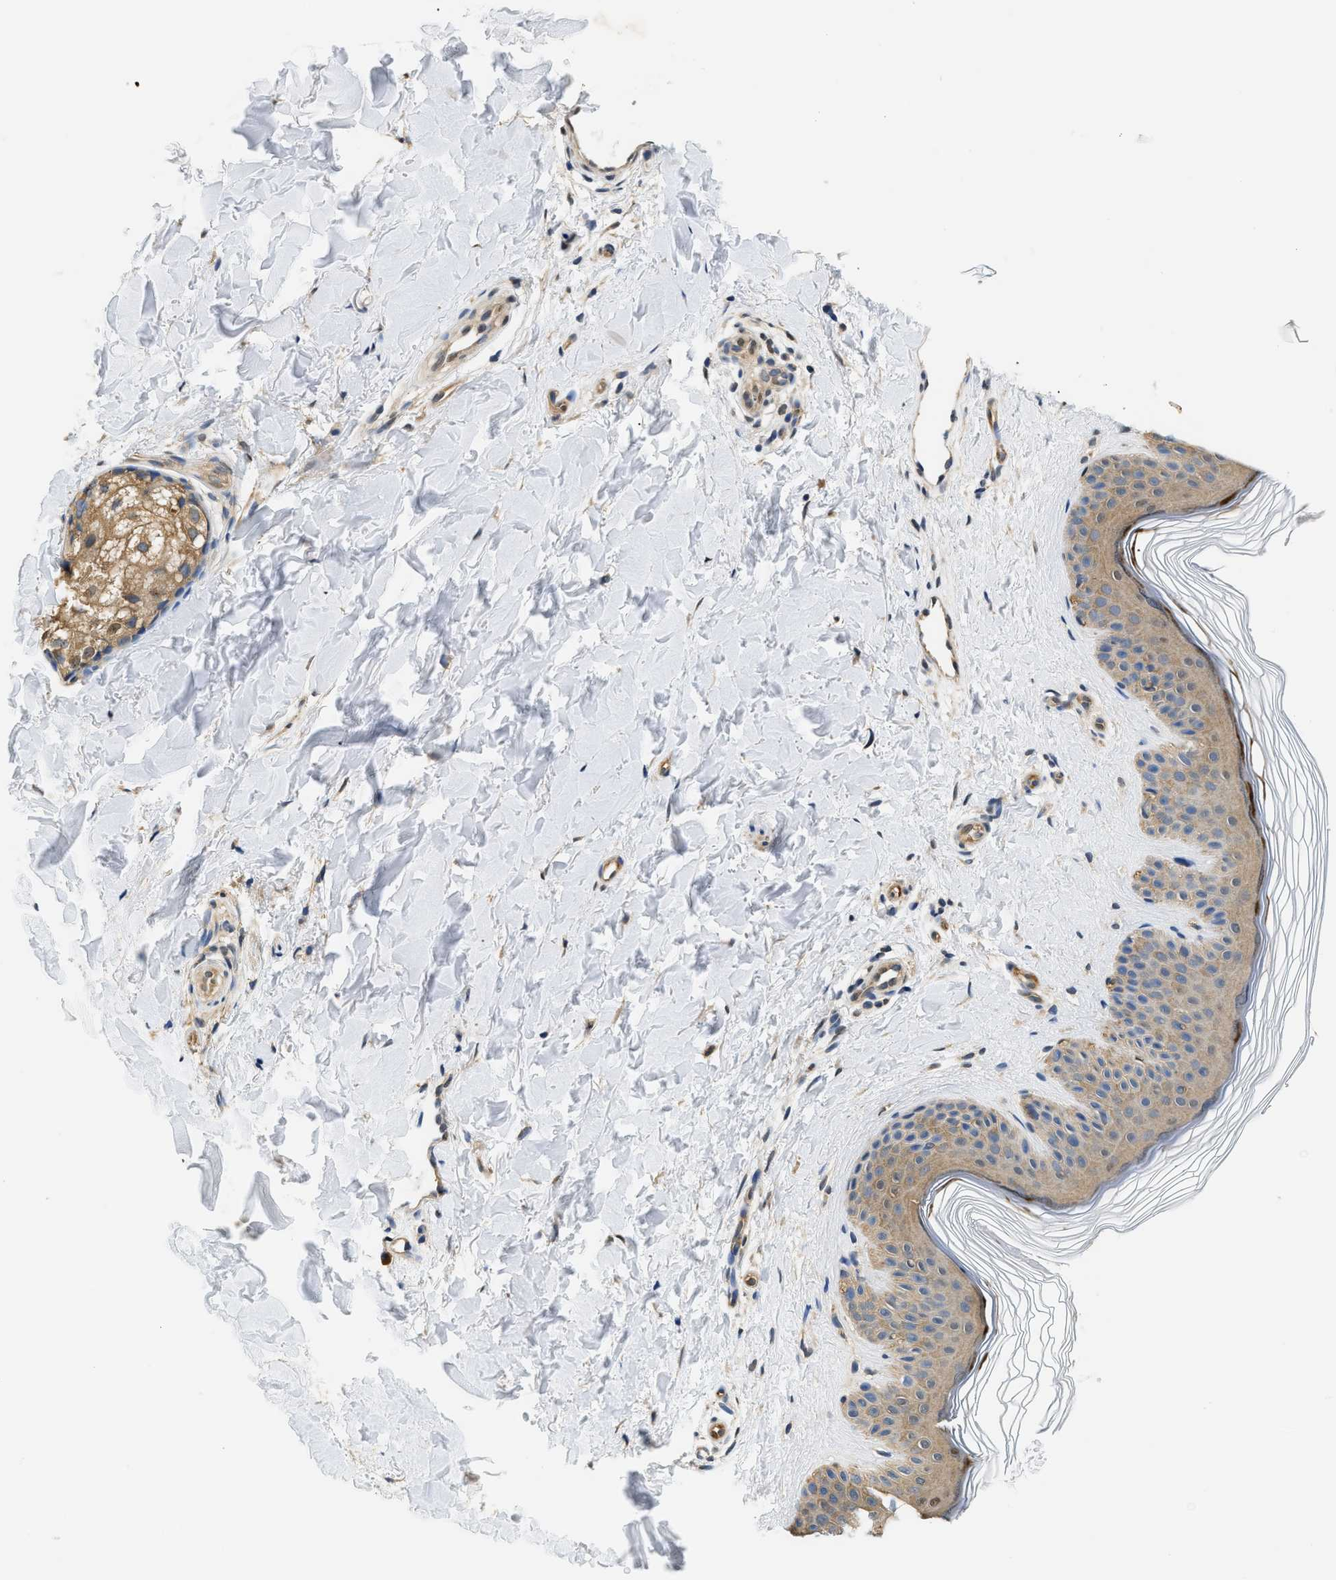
{"staining": {"intensity": "weak", "quantity": ">75%", "location": "cytoplasmic/membranous"}, "tissue": "skin", "cell_type": "Fibroblasts", "image_type": "normal", "snomed": [{"axis": "morphology", "description": "Normal tissue, NOS"}, {"axis": "morphology", "description": "Malignant melanoma, Metastatic site"}, {"axis": "topography", "description": "Skin"}], "caption": "Protein staining of normal skin demonstrates weak cytoplasmic/membranous staining in approximately >75% of fibroblasts. (DAB (3,3'-diaminobenzidine) IHC, brown staining for protein, blue staining for nuclei).", "gene": "BCL7C", "patient": {"sex": "male", "age": 41}}